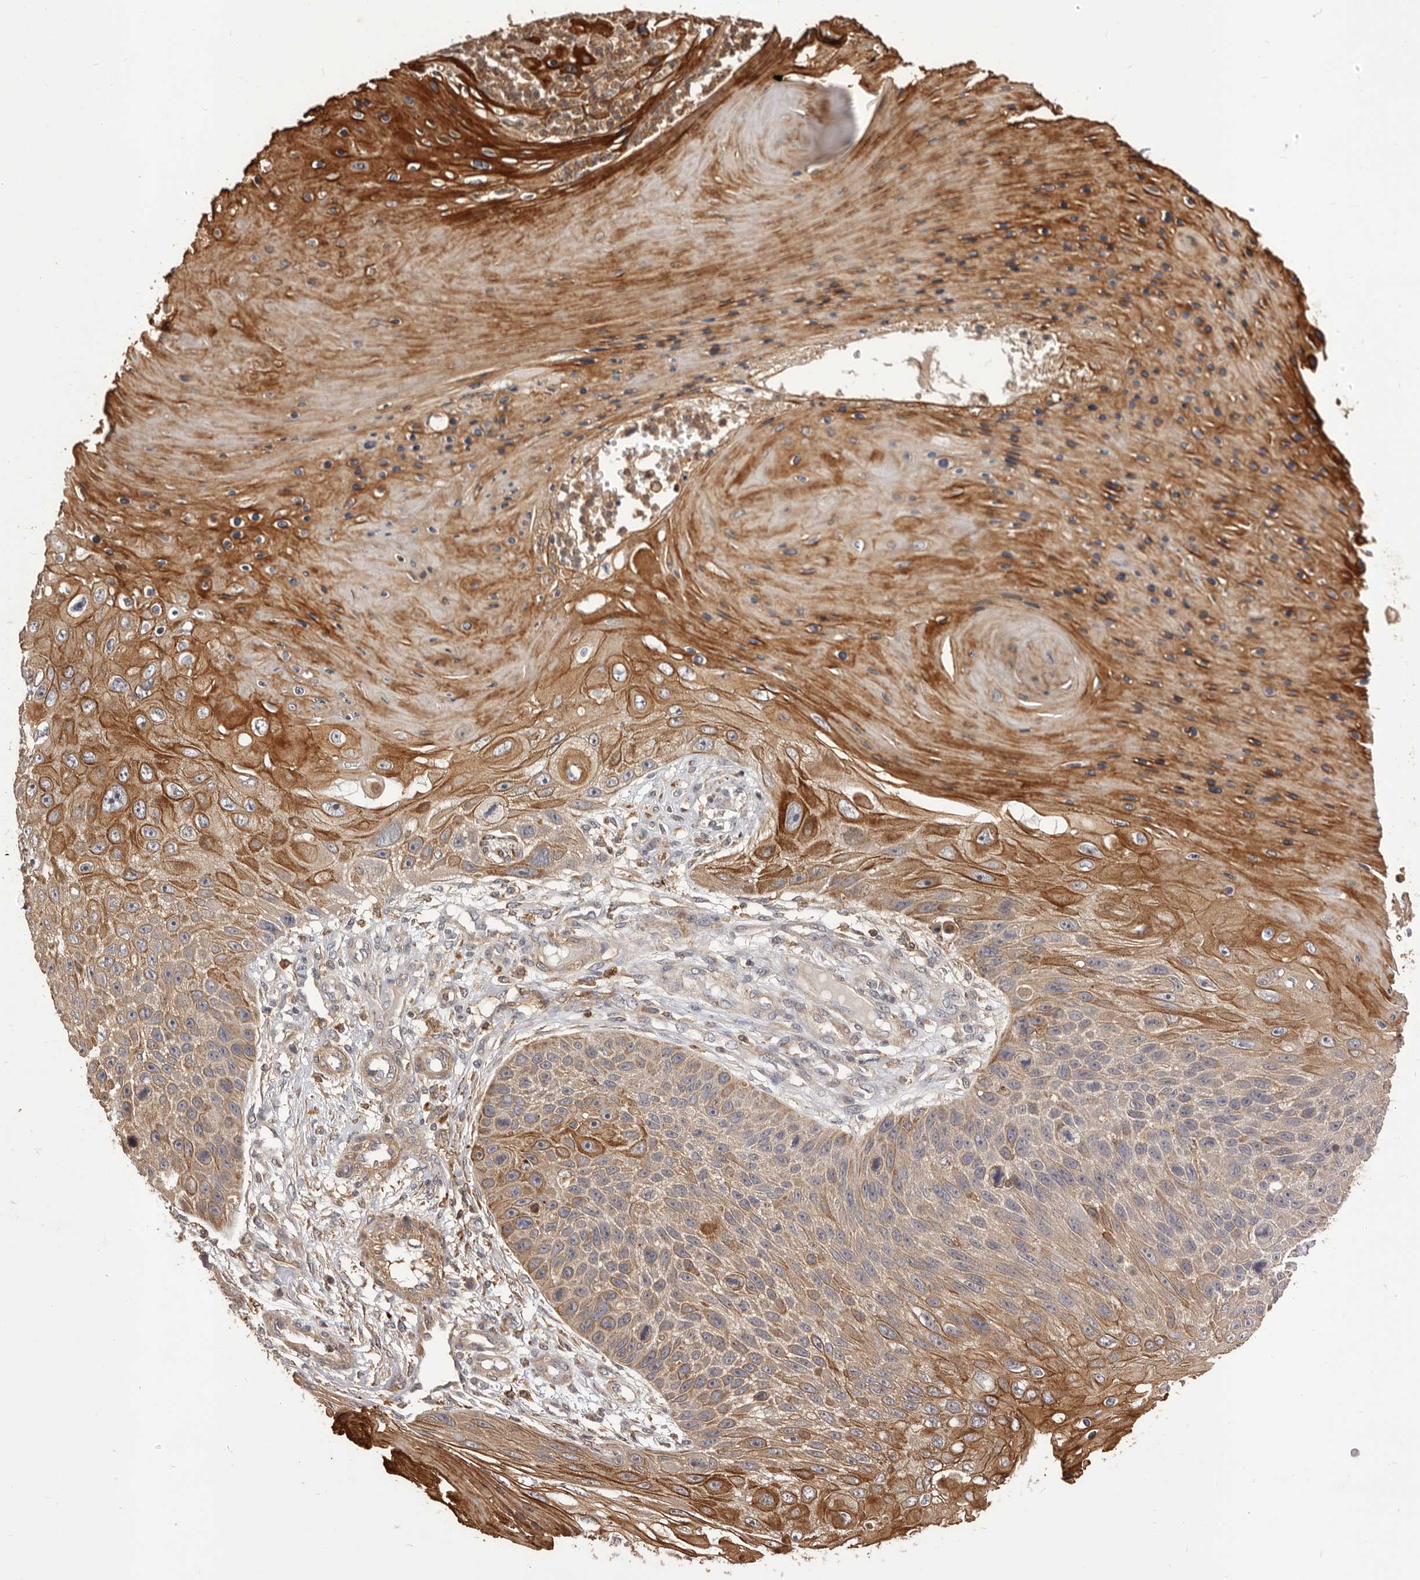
{"staining": {"intensity": "strong", "quantity": "25%-75%", "location": "cytoplasmic/membranous"}, "tissue": "skin cancer", "cell_type": "Tumor cells", "image_type": "cancer", "snomed": [{"axis": "morphology", "description": "Squamous cell carcinoma, NOS"}, {"axis": "topography", "description": "Skin"}], "caption": "Skin cancer stained for a protein reveals strong cytoplasmic/membranous positivity in tumor cells.", "gene": "GLIPR2", "patient": {"sex": "female", "age": 88}}